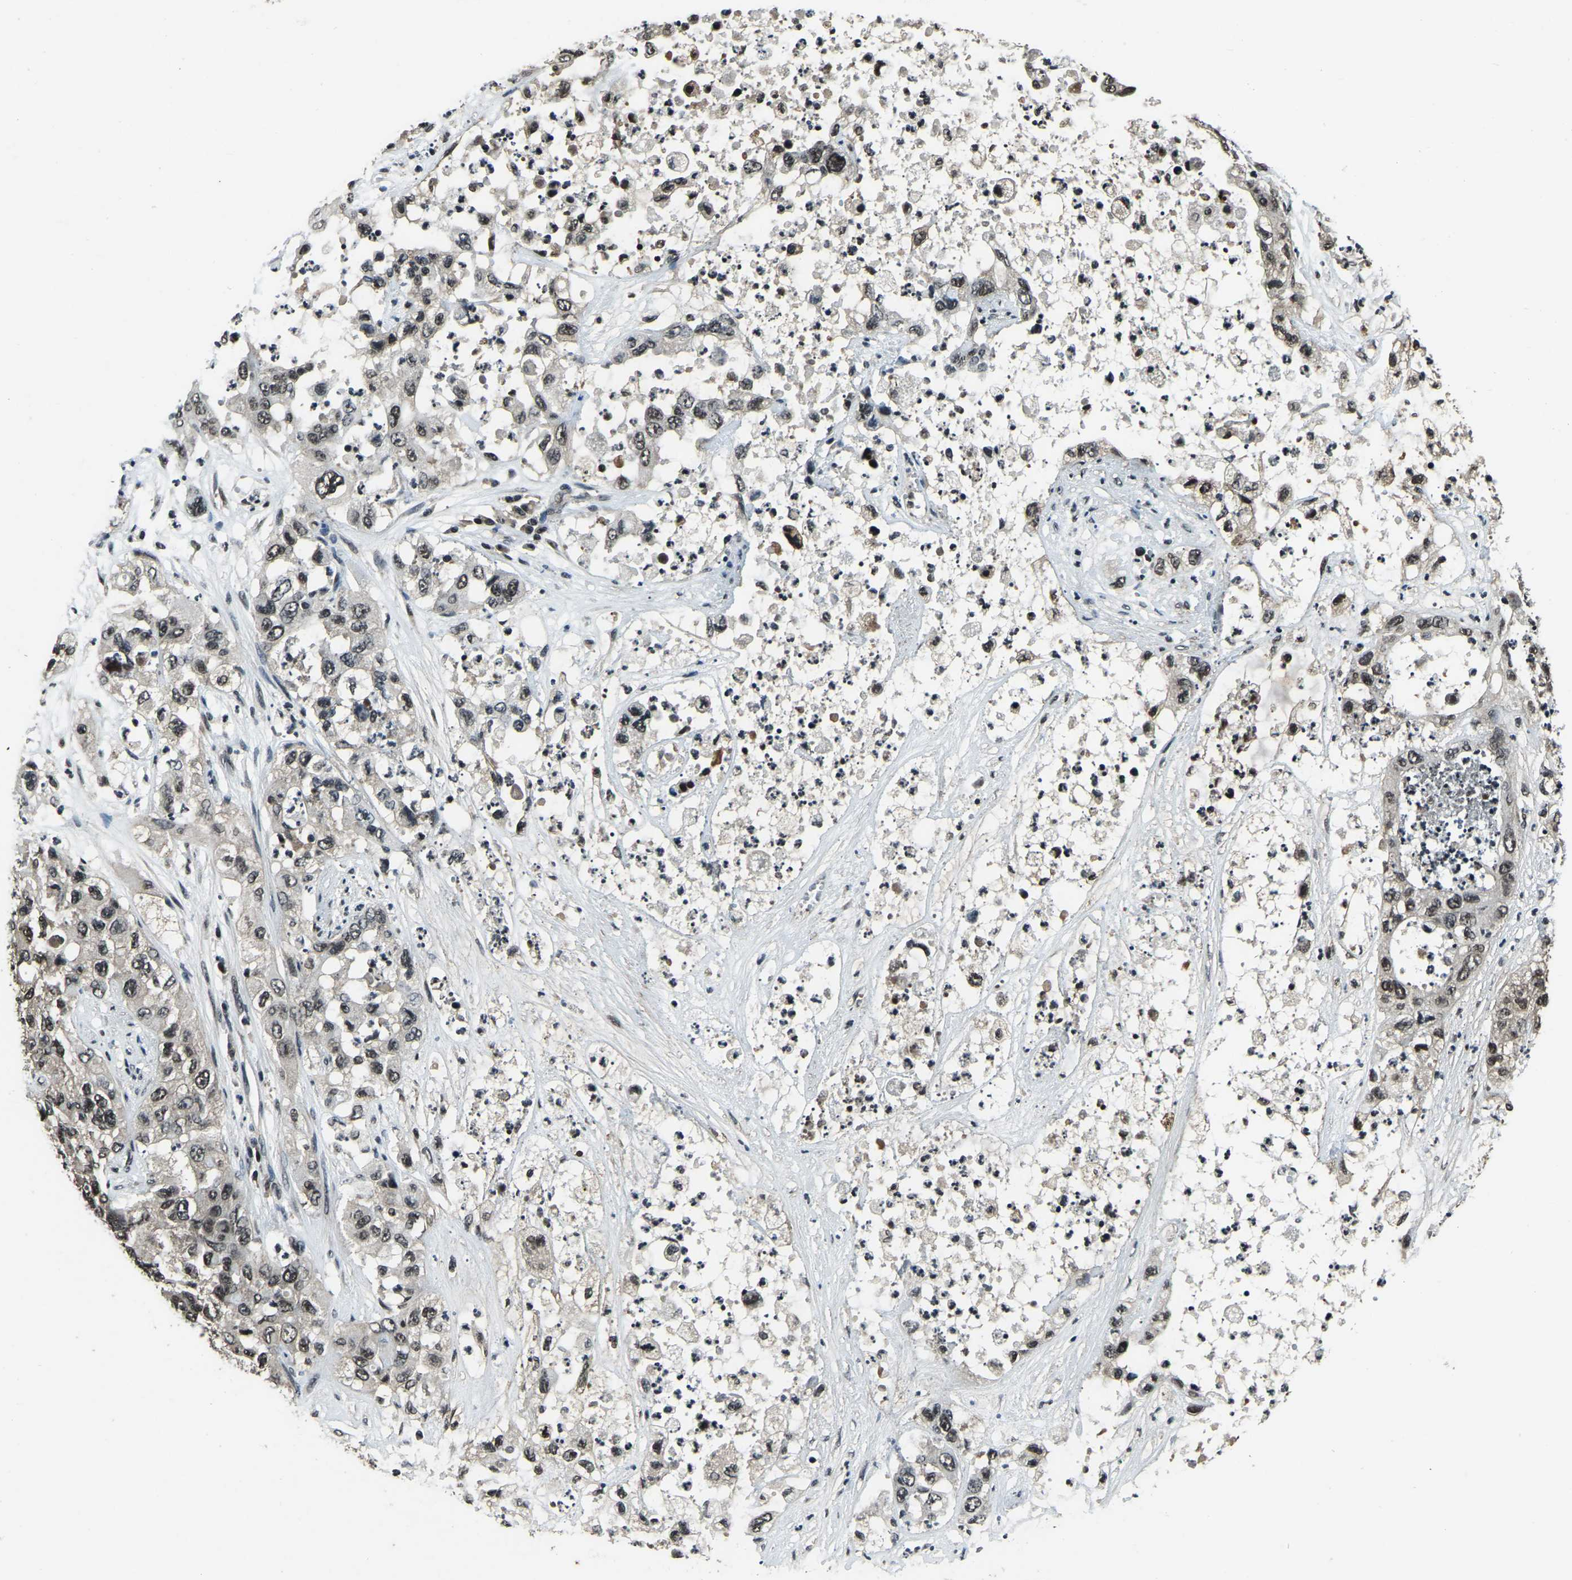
{"staining": {"intensity": "weak", "quantity": ">75%", "location": "nuclear"}, "tissue": "pancreatic cancer", "cell_type": "Tumor cells", "image_type": "cancer", "snomed": [{"axis": "morphology", "description": "Adenocarcinoma, NOS"}, {"axis": "topography", "description": "Pancreas"}], "caption": "Immunohistochemical staining of human adenocarcinoma (pancreatic) demonstrates weak nuclear protein staining in about >75% of tumor cells. (DAB (3,3'-diaminobenzidine) IHC, brown staining for protein, blue staining for nuclei).", "gene": "ANKIB1", "patient": {"sex": "female", "age": 78}}